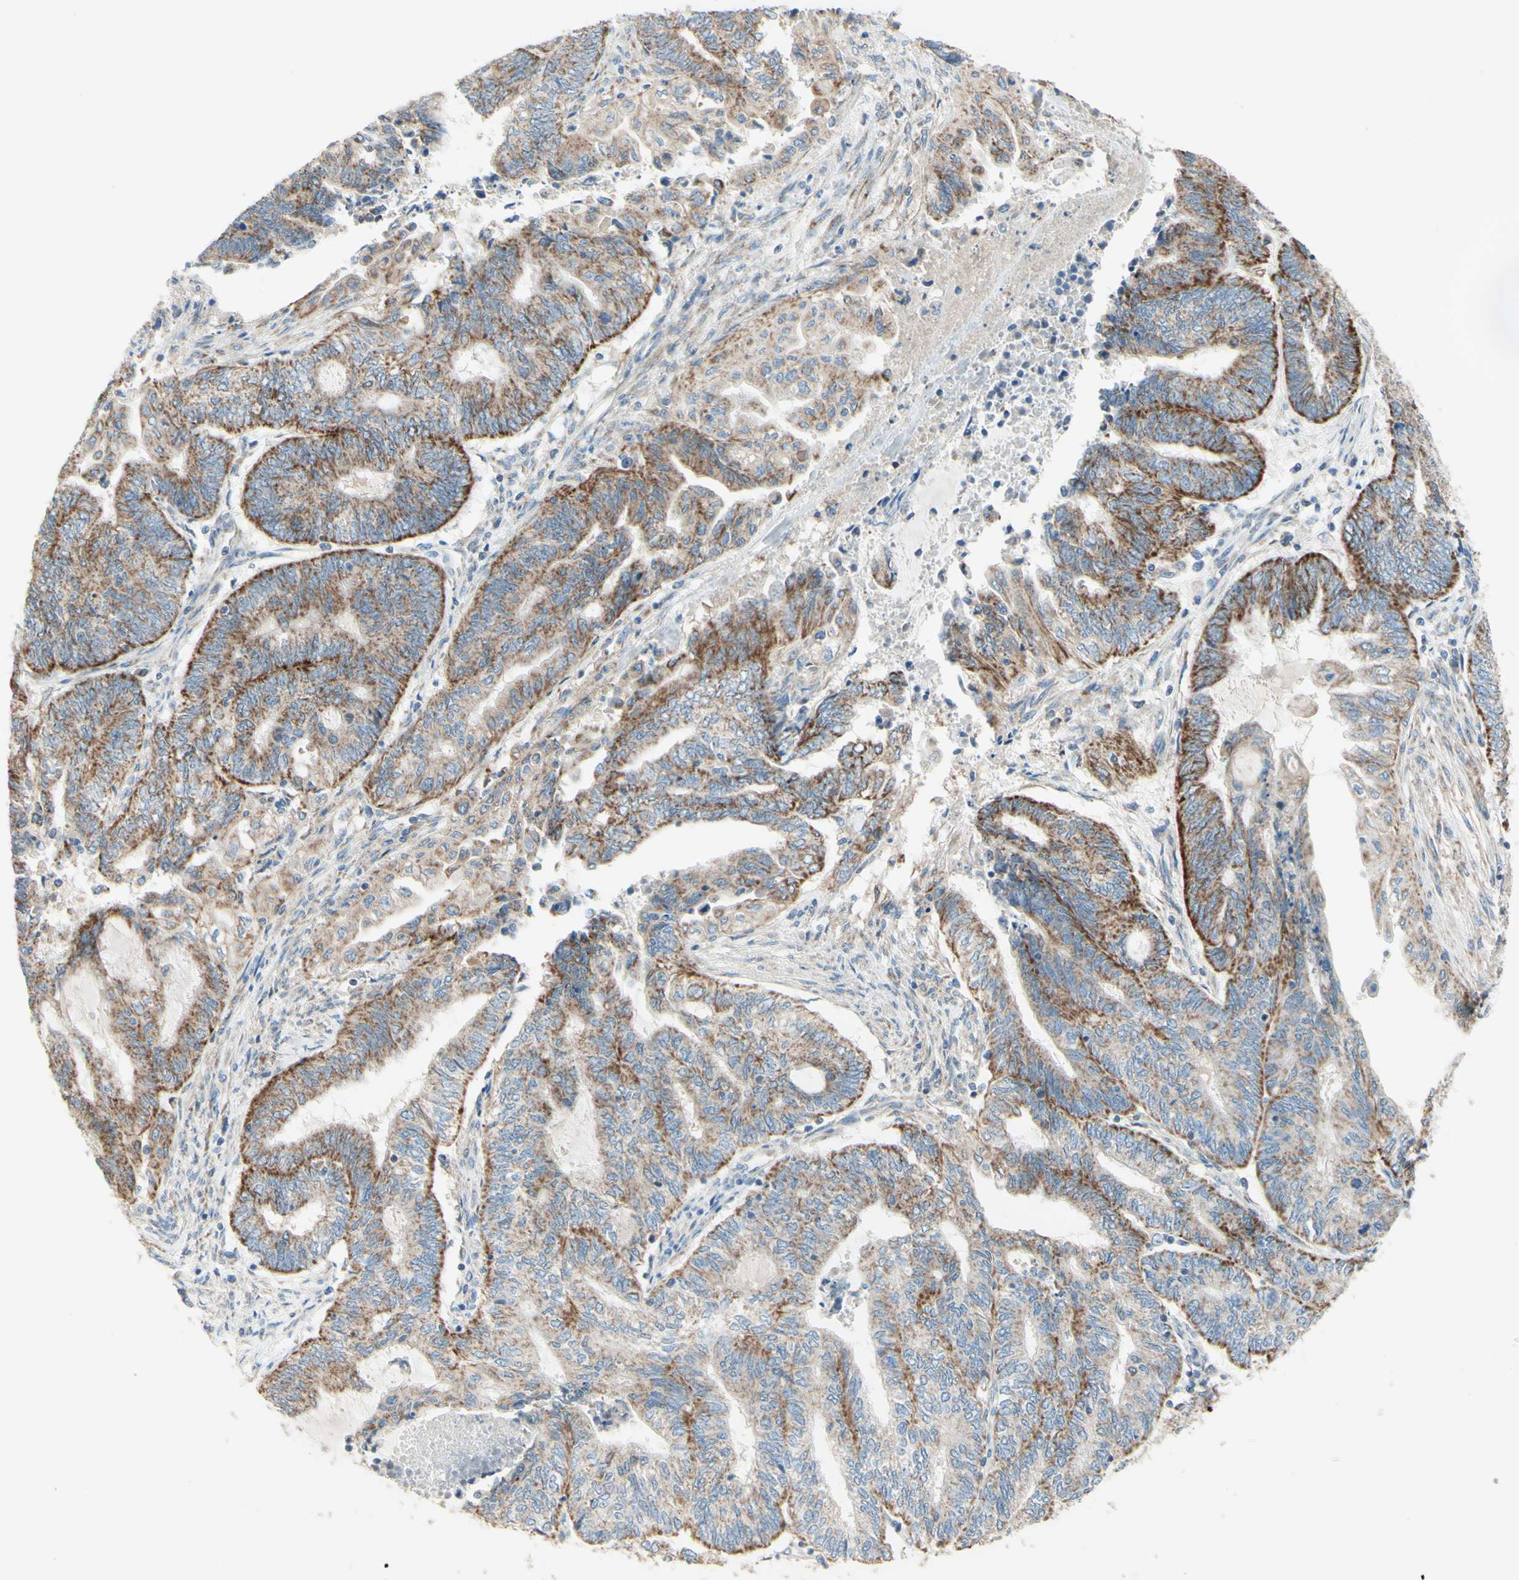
{"staining": {"intensity": "moderate", "quantity": ">75%", "location": "cytoplasmic/membranous"}, "tissue": "endometrial cancer", "cell_type": "Tumor cells", "image_type": "cancer", "snomed": [{"axis": "morphology", "description": "Adenocarcinoma, NOS"}, {"axis": "topography", "description": "Uterus"}, {"axis": "topography", "description": "Endometrium"}], "caption": "Immunohistochemistry (DAB (3,3'-diaminobenzidine)) staining of human endometrial adenocarcinoma exhibits moderate cytoplasmic/membranous protein expression in approximately >75% of tumor cells.", "gene": "ARMC10", "patient": {"sex": "female", "age": 70}}